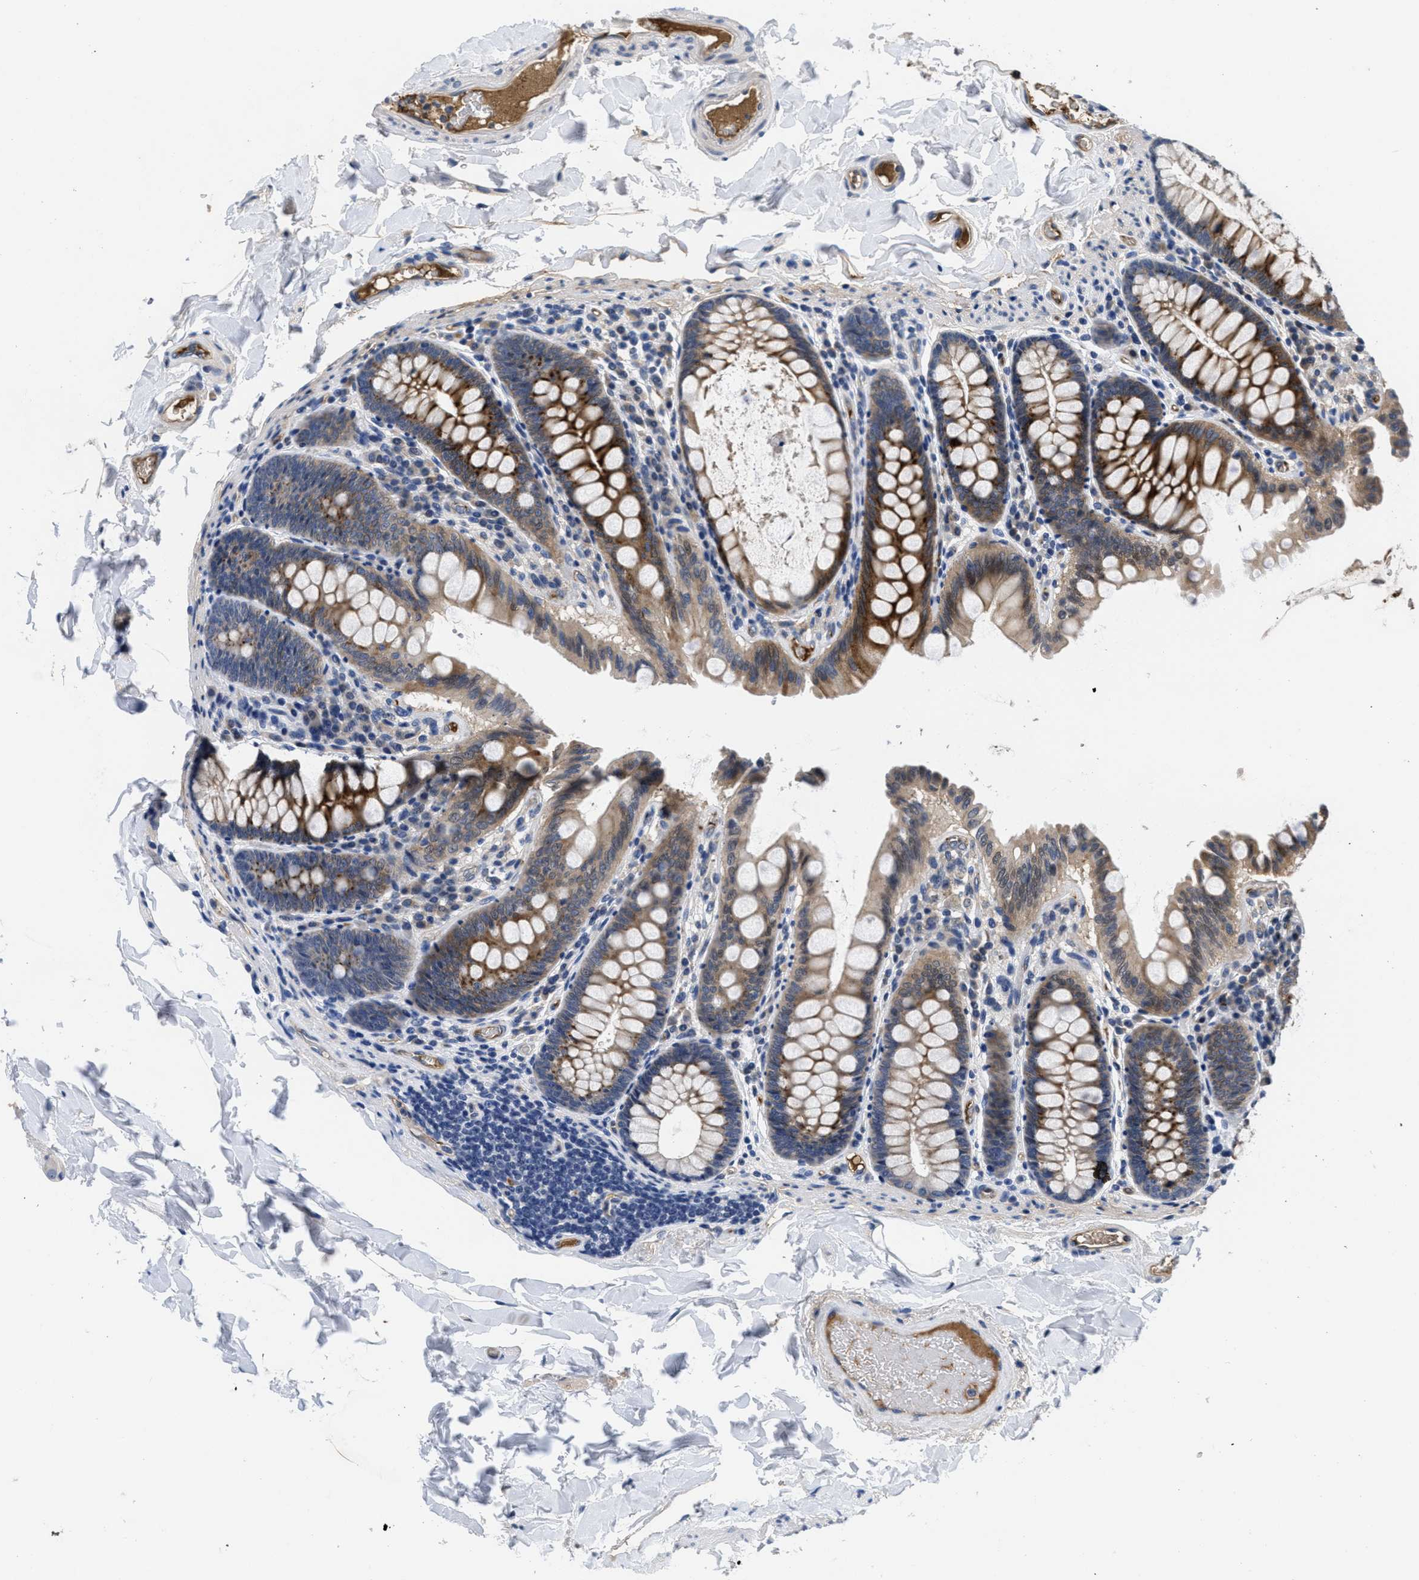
{"staining": {"intensity": "moderate", "quantity": ">75%", "location": "cytoplasmic/membranous"}, "tissue": "colon", "cell_type": "Endothelial cells", "image_type": "normal", "snomed": [{"axis": "morphology", "description": "Normal tissue, NOS"}, {"axis": "topography", "description": "Colon"}], "caption": "Immunohistochemistry (IHC) (DAB) staining of benign human colon exhibits moderate cytoplasmic/membranous protein expression in approximately >75% of endothelial cells. (Brightfield microscopy of DAB IHC at high magnification).", "gene": "ANGPT1", "patient": {"sex": "female", "age": 61}}